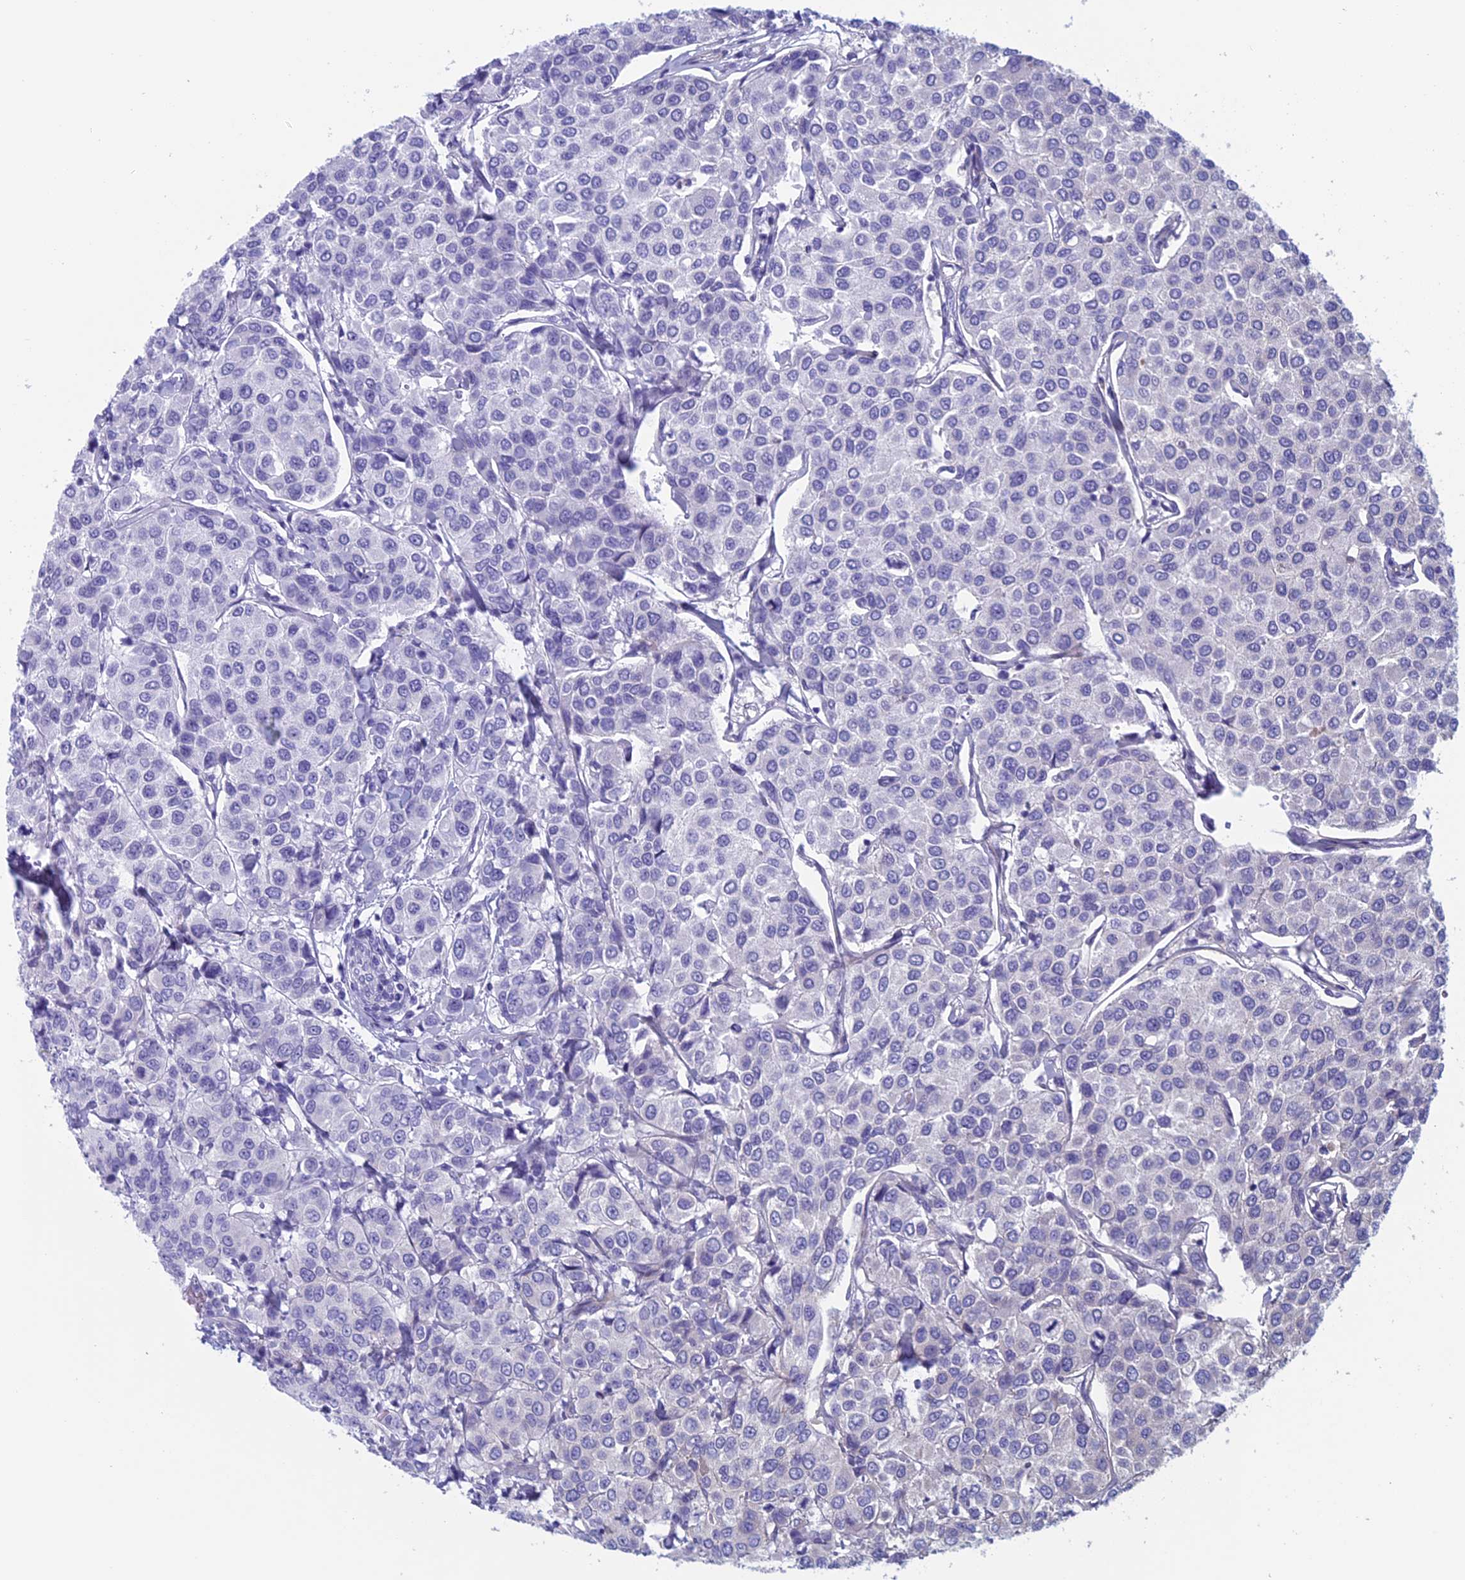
{"staining": {"intensity": "negative", "quantity": "none", "location": "none"}, "tissue": "breast cancer", "cell_type": "Tumor cells", "image_type": "cancer", "snomed": [{"axis": "morphology", "description": "Duct carcinoma"}, {"axis": "topography", "description": "Breast"}], "caption": "Immunohistochemistry (IHC) image of neoplastic tissue: human breast cancer stained with DAB (3,3'-diaminobenzidine) reveals no significant protein positivity in tumor cells. Nuclei are stained in blue.", "gene": "CNOT6L", "patient": {"sex": "female", "age": 55}}